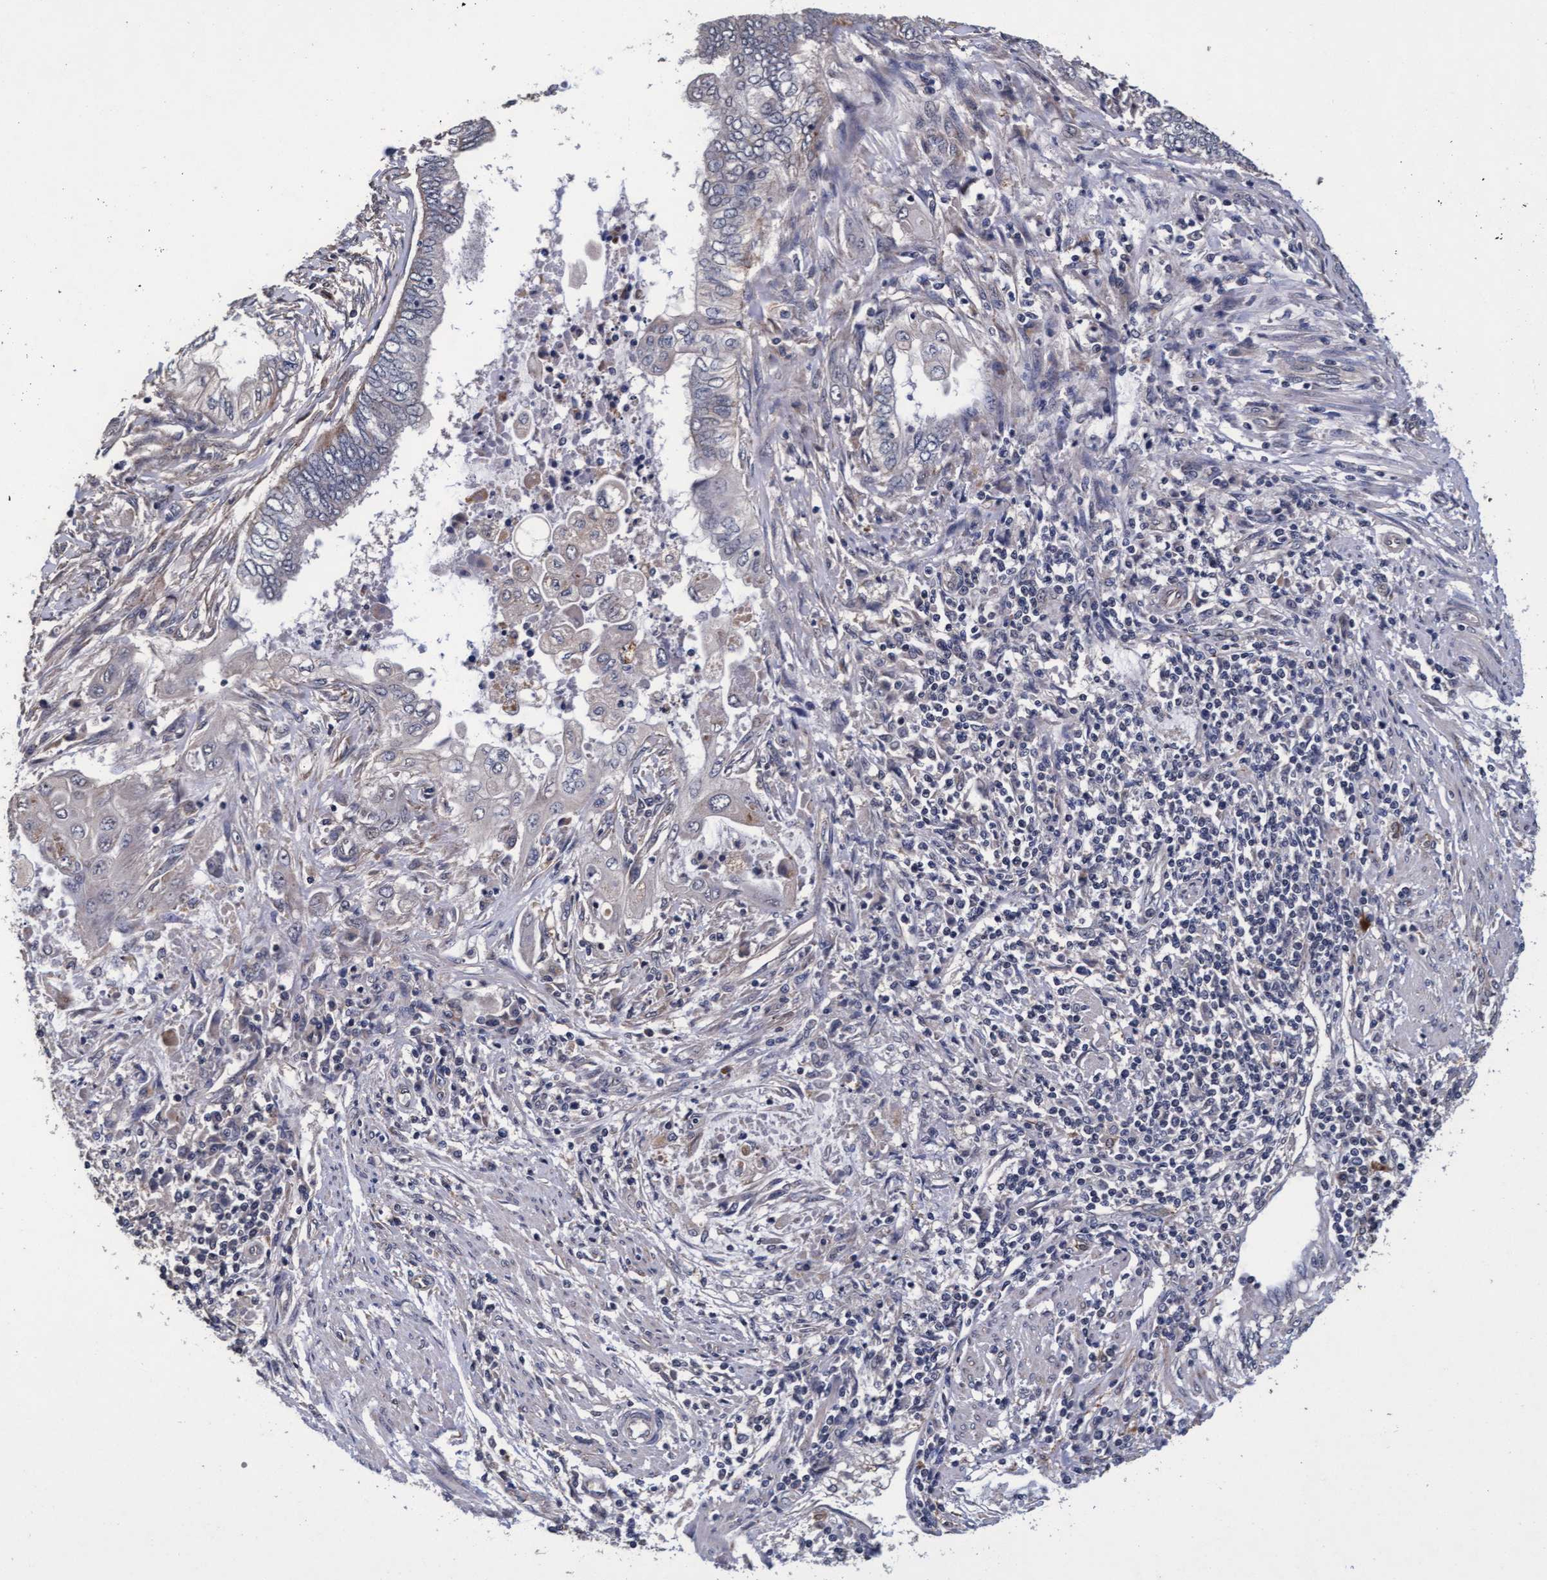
{"staining": {"intensity": "negative", "quantity": "none", "location": "none"}, "tissue": "endometrial cancer", "cell_type": "Tumor cells", "image_type": "cancer", "snomed": [{"axis": "morphology", "description": "Adenocarcinoma, NOS"}, {"axis": "topography", "description": "Uterus"}, {"axis": "topography", "description": "Endometrium"}], "caption": "Immunohistochemical staining of endometrial adenocarcinoma reveals no significant positivity in tumor cells.", "gene": "CPQ", "patient": {"sex": "female", "age": 70}}